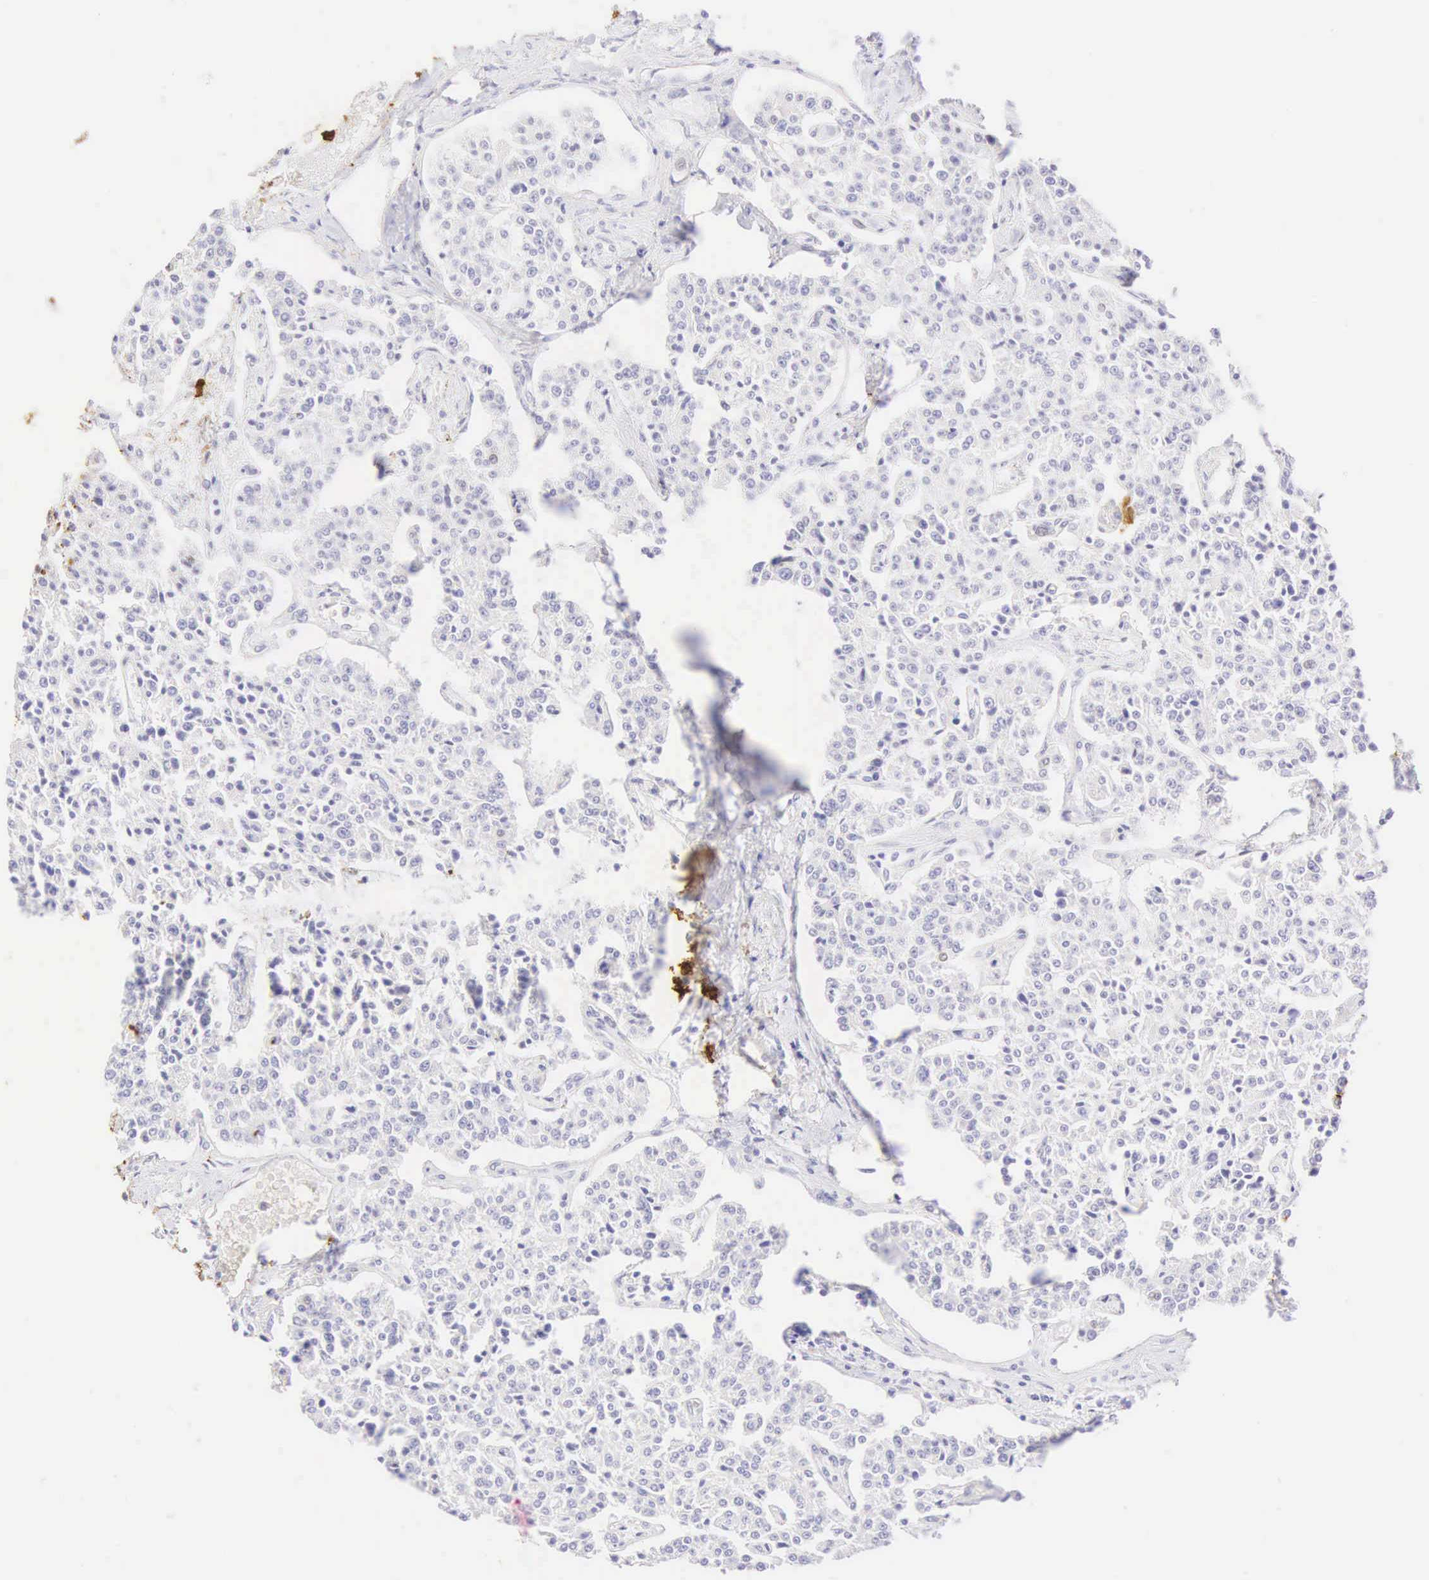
{"staining": {"intensity": "negative", "quantity": "none", "location": "none"}, "tissue": "carcinoid", "cell_type": "Tumor cells", "image_type": "cancer", "snomed": [{"axis": "morphology", "description": "Carcinoid, malignant, NOS"}, {"axis": "topography", "description": "Stomach"}], "caption": "There is no significant expression in tumor cells of malignant carcinoid.", "gene": "CNN1", "patient": {"sex": "female", "age": 76}}